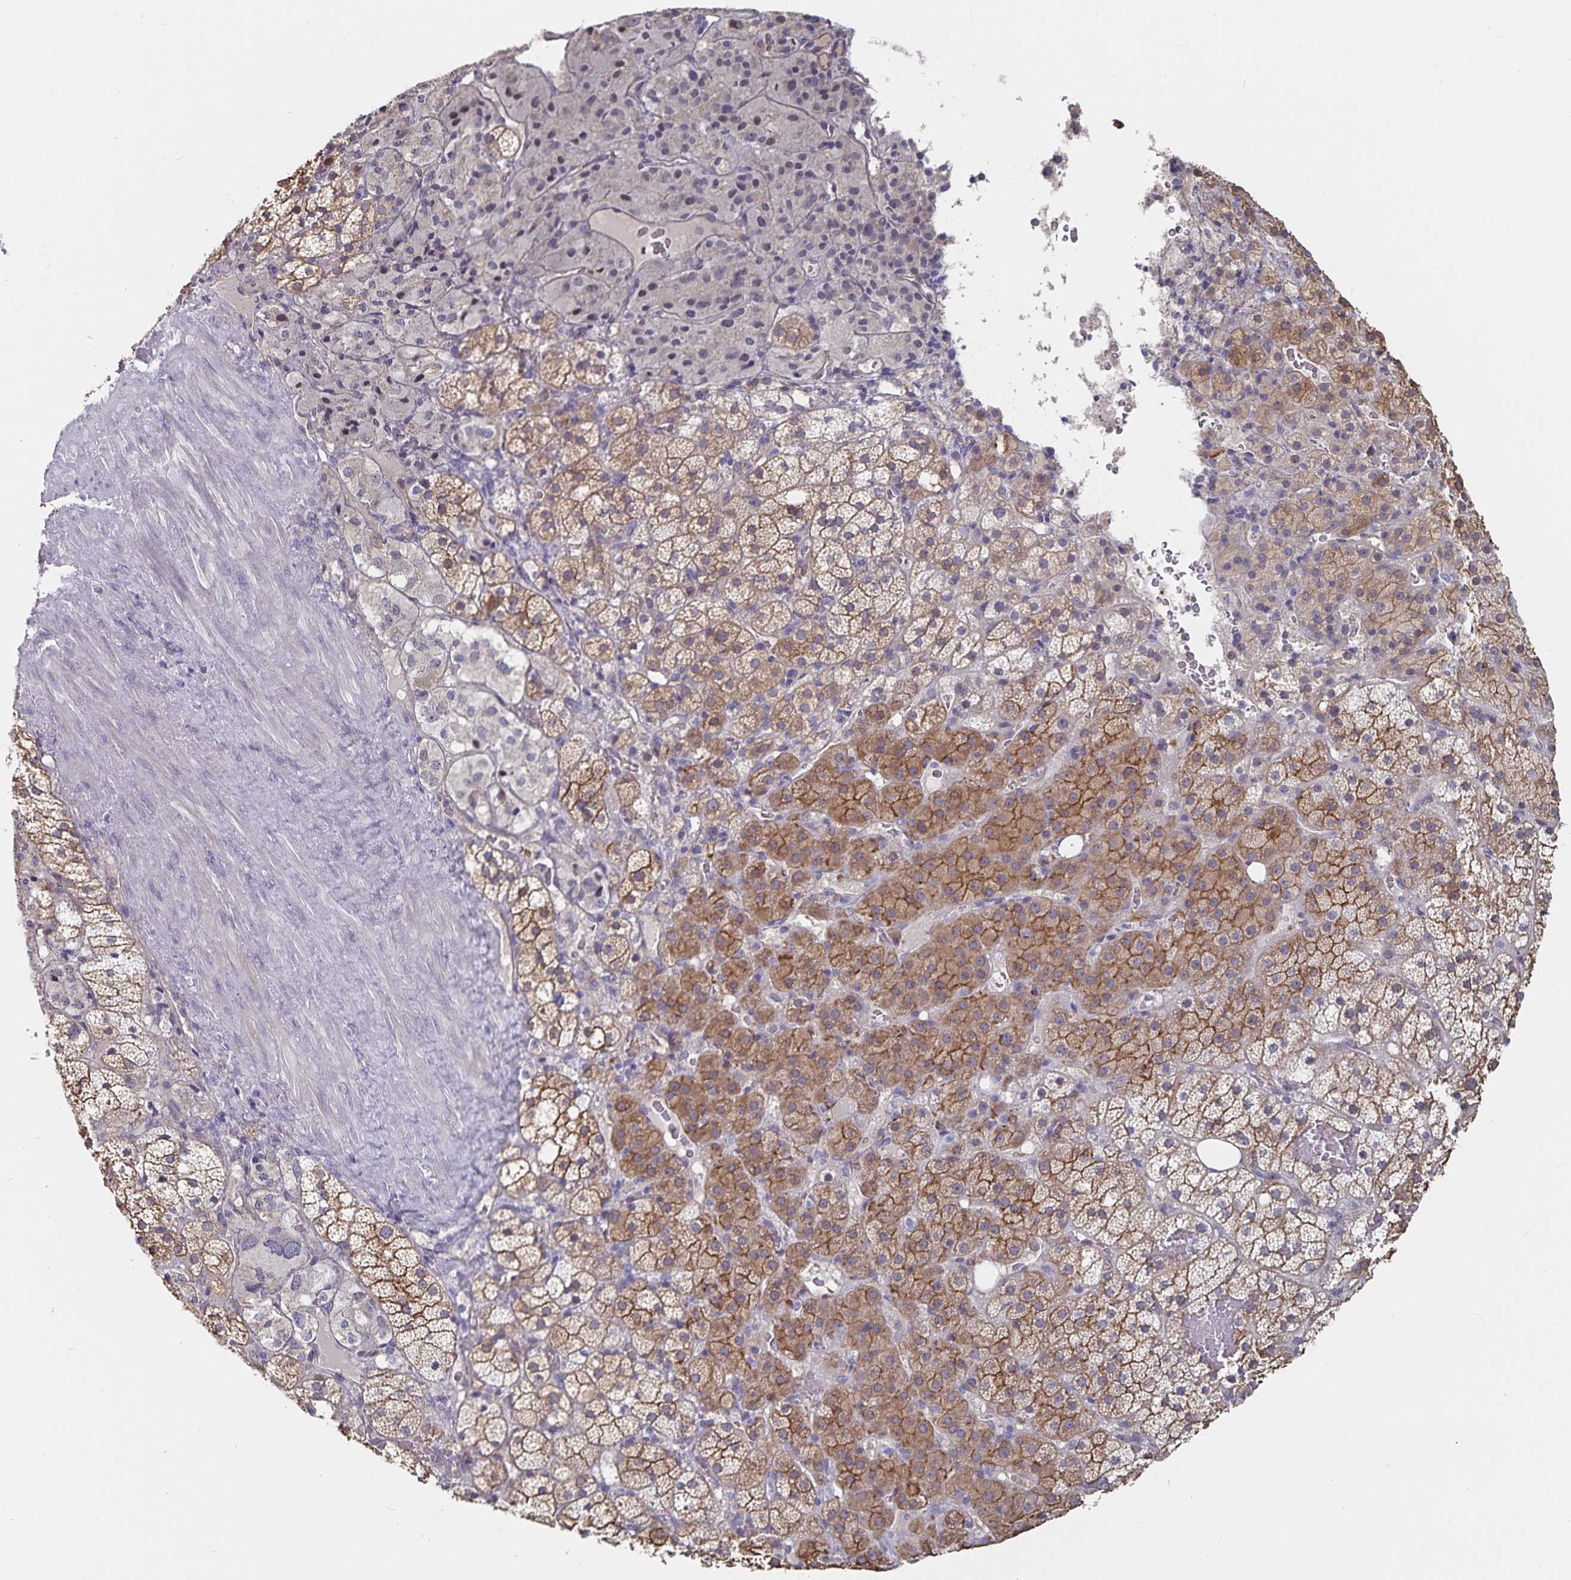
{"staining": {"intensity": "moderate", "quantity": "25%-75%", "location": "cytoplasmic/membranous"}, "tissue": "adrenal gland", "cell_type": "Glandular cells", "image_type": "normal", "snomed": [{"axis": "morphology", "description": "Normal tissue, NOS"}, {"axis": "topography", "description": "Adrenal gland"}], "caption": "A high-resolution micrograph shows IHC staining of normal adrenal gland, which displays moderate cytoplasmic/membranous staining in approximately 25%-75% of glandular cells.", "gene": "SSTR1", "patient": {"sex": "male", "age": 53}}